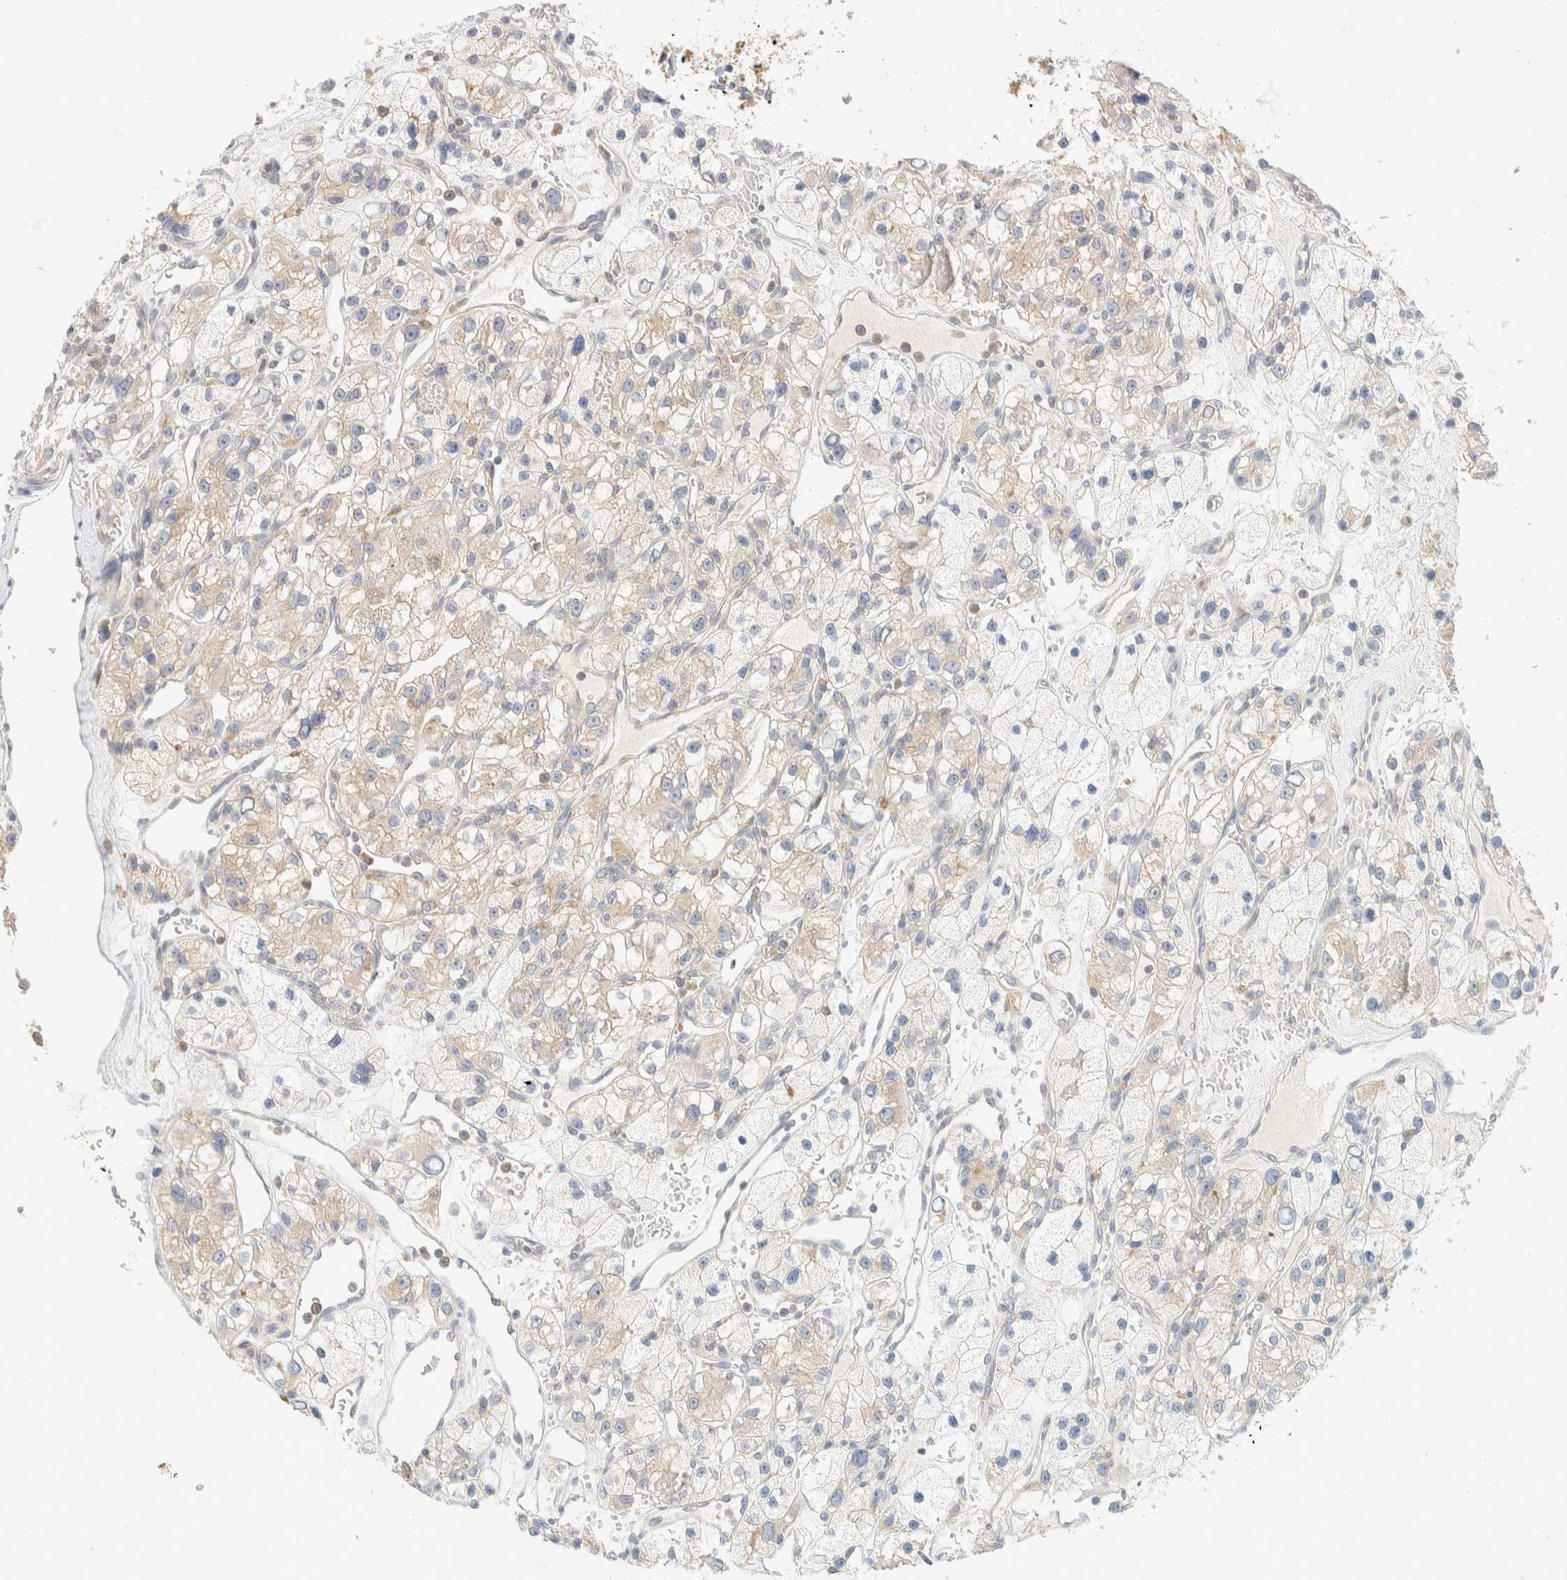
{"staining": {"intensity": "weak", "quantity": ">75%", "location": "cytoplasmic/membranous"}, "tissue": "renal cancer", "cell_type": "Tumor cells", "image_type": "cancer", "snomed": [{"axis": "morphology", "description": "Adenocarcinoma, NOS"}, {"axis": "topography", "description": "Kidney"}], "caption": "IHC staining of renal adenocarcinoma, which demonstrates low levels of weak cytoplasmic/membranous expression in about >75% of tumor cells indicating weak cytoplasmic/membranous protein expression. The staining was performed using DAB (brown) for protein detection and nuclei were counterstained in hematoxylin (blue).", "gene": "TBC1D8B", "patient": {"sex": "female", "age": 57}}